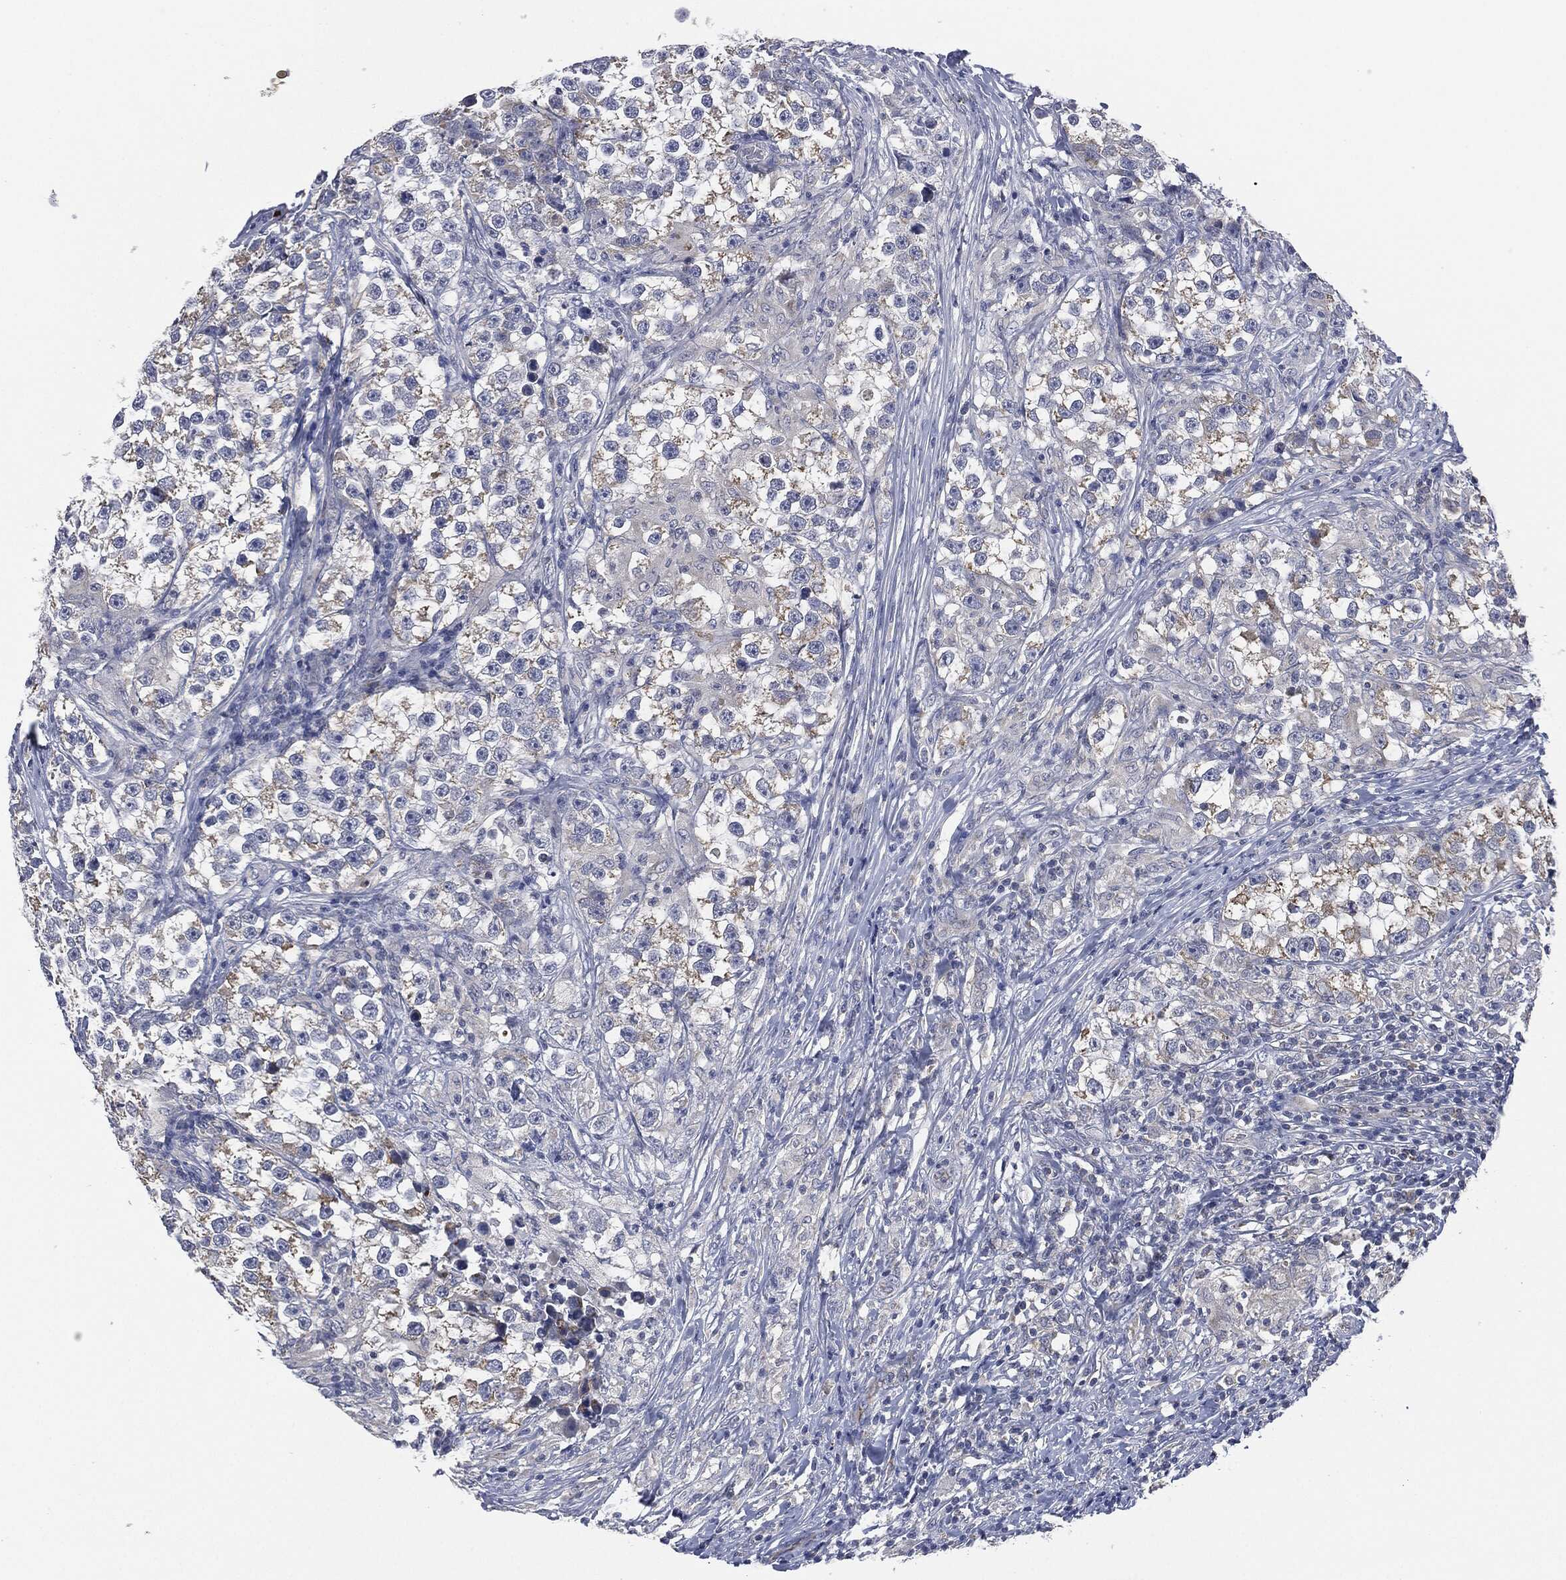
{"staining": {"intensity": "moderate", "quantity": "<25%", "location": "cytoplasmic/membranous"}, "tissue": "testis cancer", "cell_type": "Tumor cells", "image_type": "cancer", "snomed": [{"axis": "morphology", "description": "Seminoma, NOS"}, {"axis": "topography", "description": "Testis"}], "caption": "This photomicrograph demonstrates immunohistochemistry (IHC) staining of human testis cancer (seminoma), with low moderate cytoplasmic/membranous staining in approximately <25% of tumor cells.", "gene": "SIGLEC9", "patient": {"sex": "male", "age": 46}}